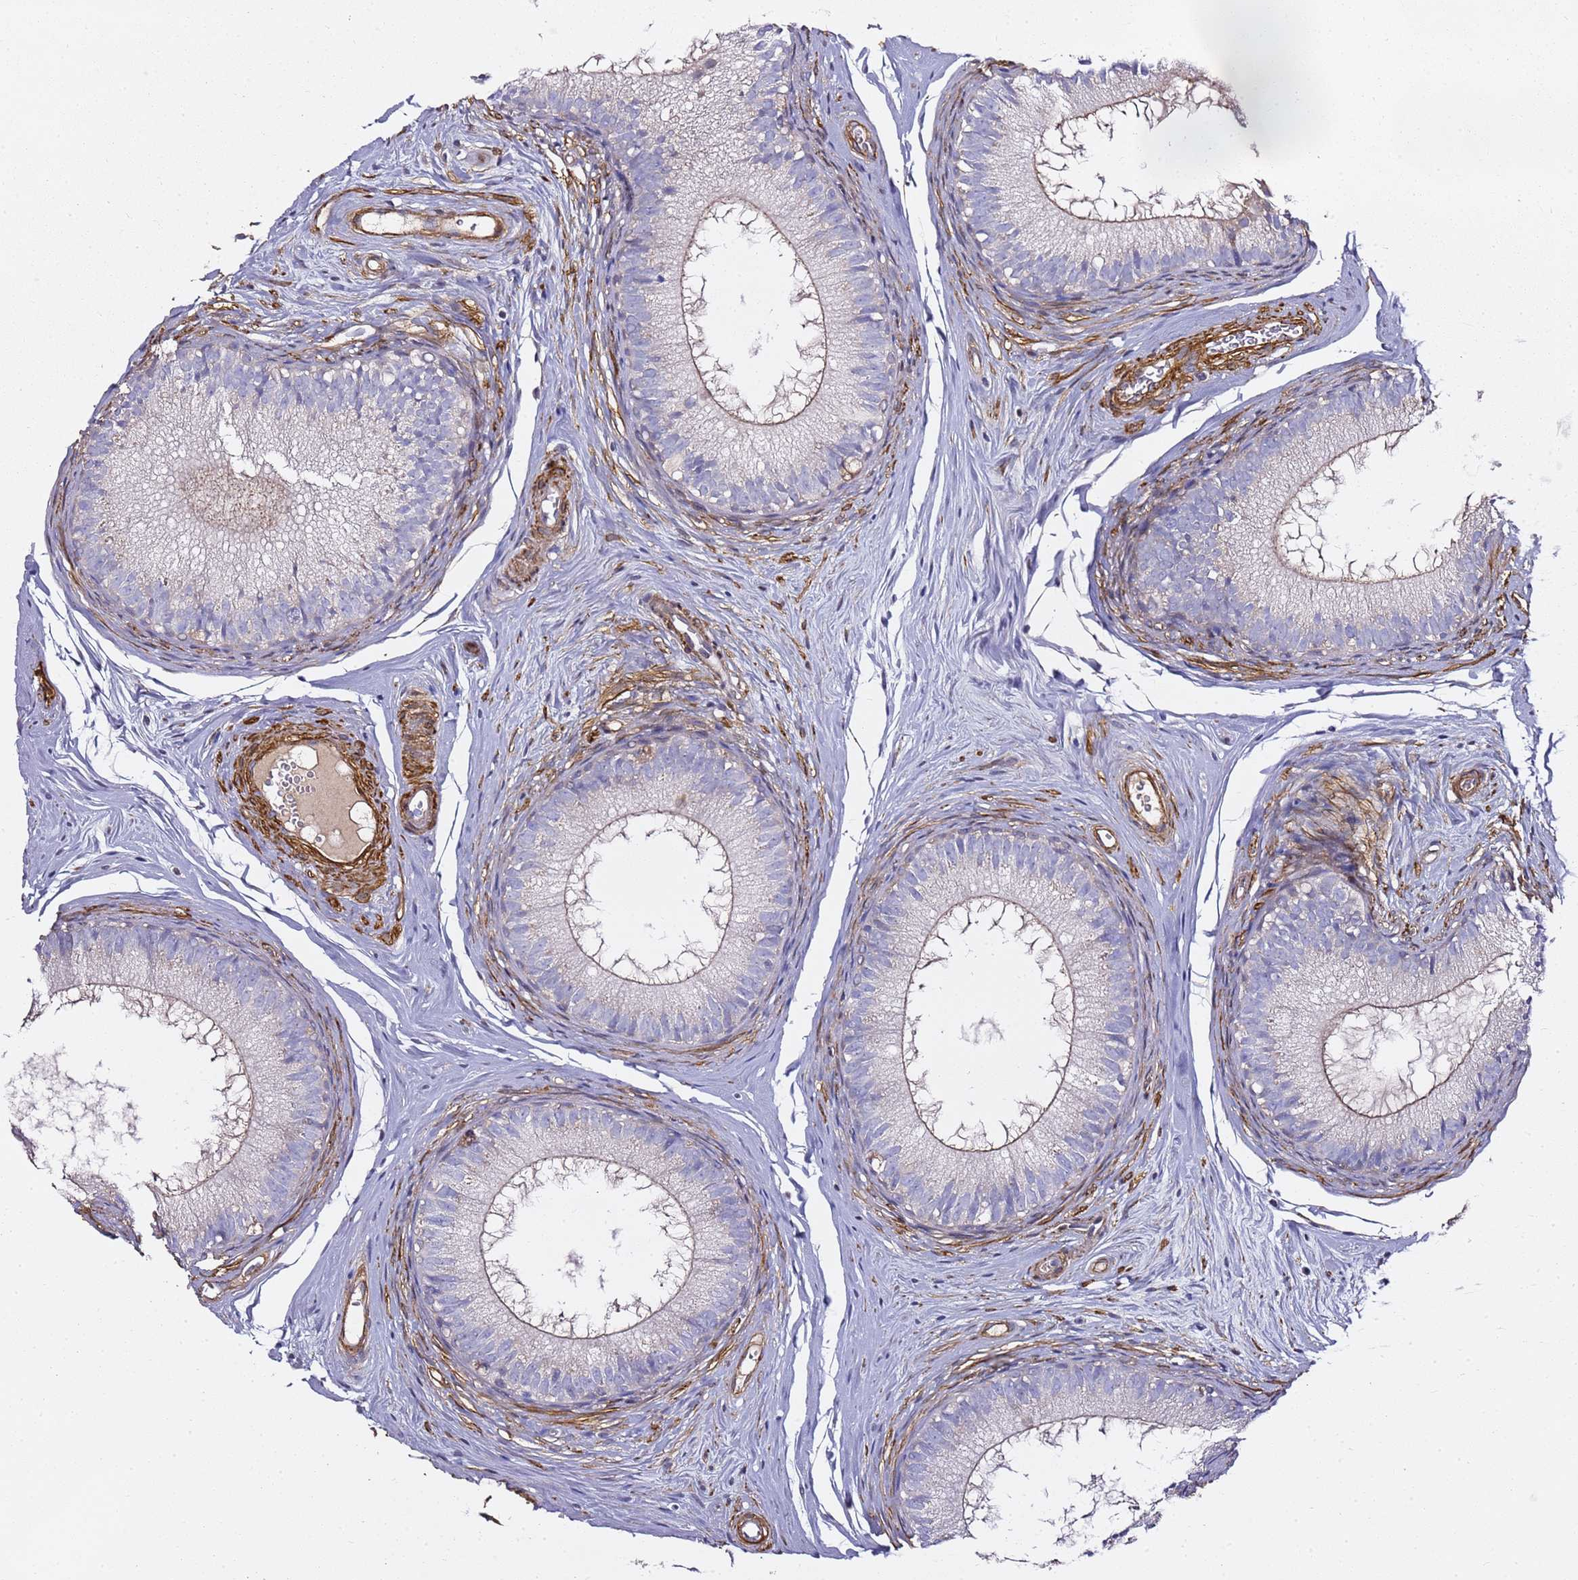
{"staining": {"intensity": "negative", "quantity": "none", "location": "none"}, "tissue": "epididymis", "cell_type": "Glandular cells", "image_type": "normal", "snomed": [{"axis": "morphology", "description": "Normal tissue, NOS"}, {"axis": "topography", "description": "Epididymis"}], "caption": "This is an immunohistochemistry (IHC) micrograph of benign human epididymis. There is no expression in glandular cells.", "gene": "EPS8L1", "patient": {"sex": "male", "age": 34}}